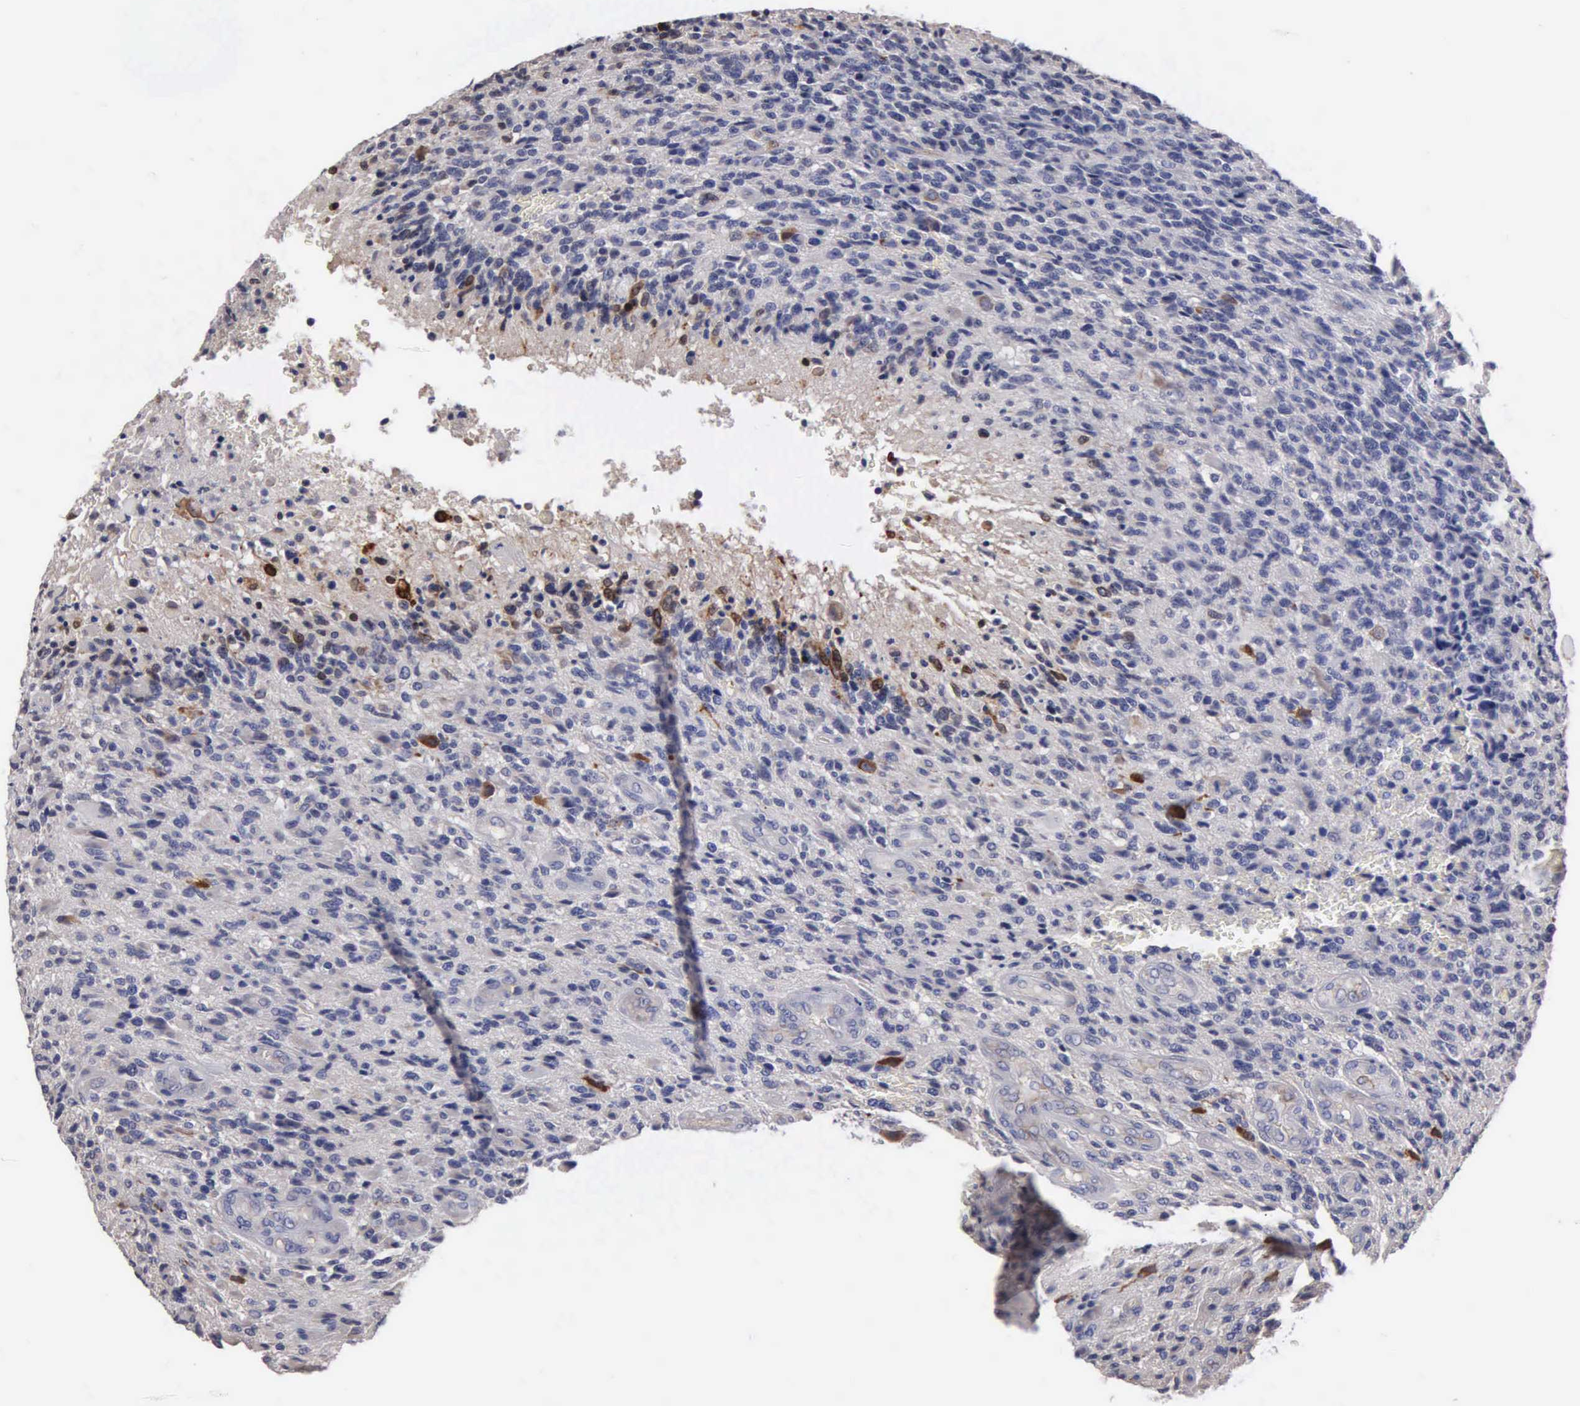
{"staining": {"intensity": "negative", "quantity": "none", "location": "none"}, "tissue": "glioma", "cell_type": "Tumor cells", "image_type": "cancer", "snomed": [{"axis": "morphology", "description": "Glioma, malignant, High grade"}, {"axis": "topography", "description": "Brain"}], "caption": "A photomicrograph of human glioma is negative for staining in tumor cells.", "gene": "PTGS2", "patient": {"sex": "male", "age": 36}}